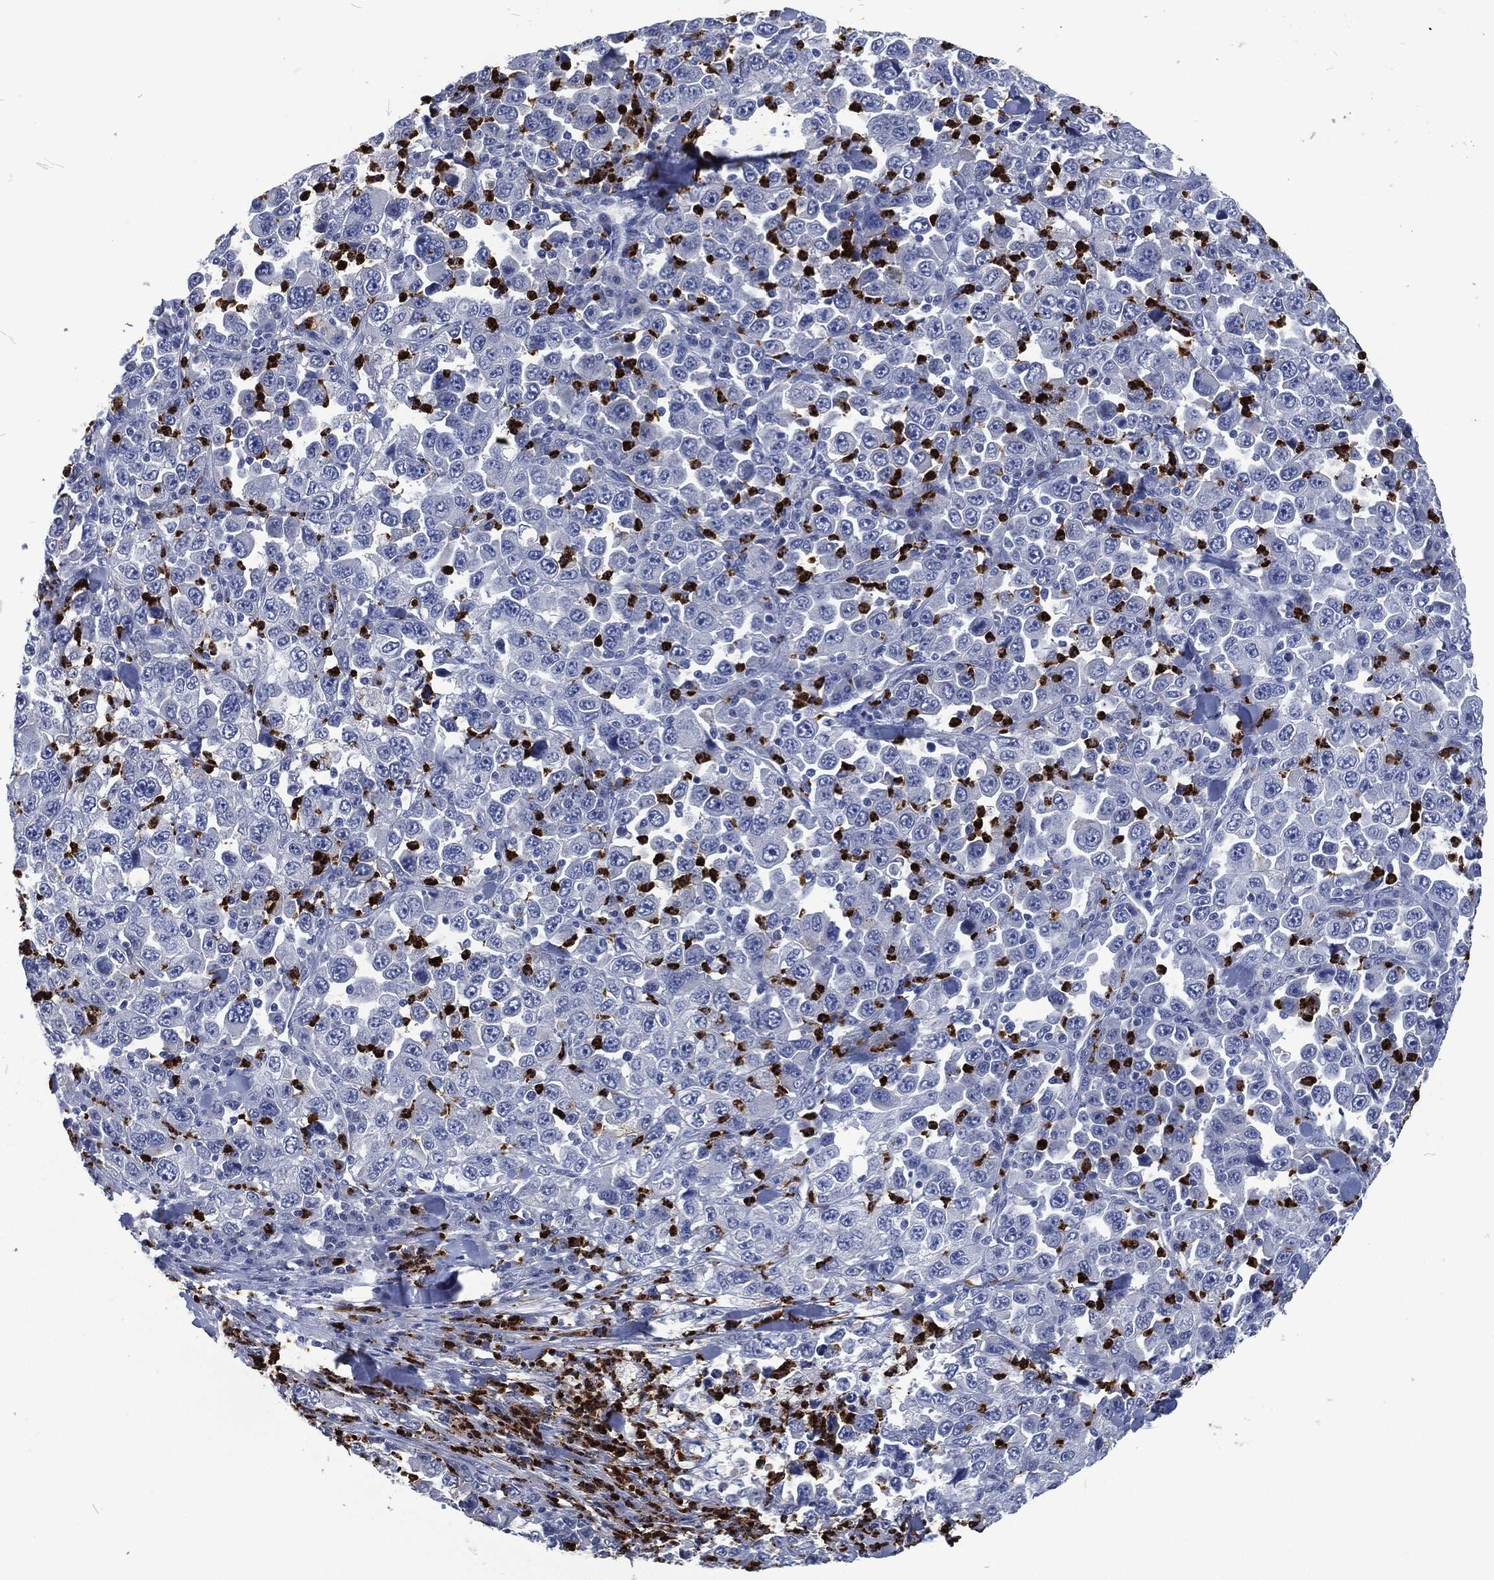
{"staining": {"intensity": "negative", "quantity": "none", "location": "none"}, "tissue": "stomach cancer", "cell_type": "Tumor cells", "image_type": "cancer", "snomed": [{"axis": "morphology", "description": "Normal tissue, NOS"}, {"axis": "morphology", "description": "Adenocarcinoma, NOS"}, {"axis": "topography", "description": "Stomach, upper"}, {"axis": "topography", "description": "Stomach"}], "caption": "Immunohistochemistry (IHC) micrograph of stomach adenocarcinoma stained for a protein (brown), which shows no positivity in tumor cells.", "gene": "MPO", "patient": {"sex": "male", "age": 59}}